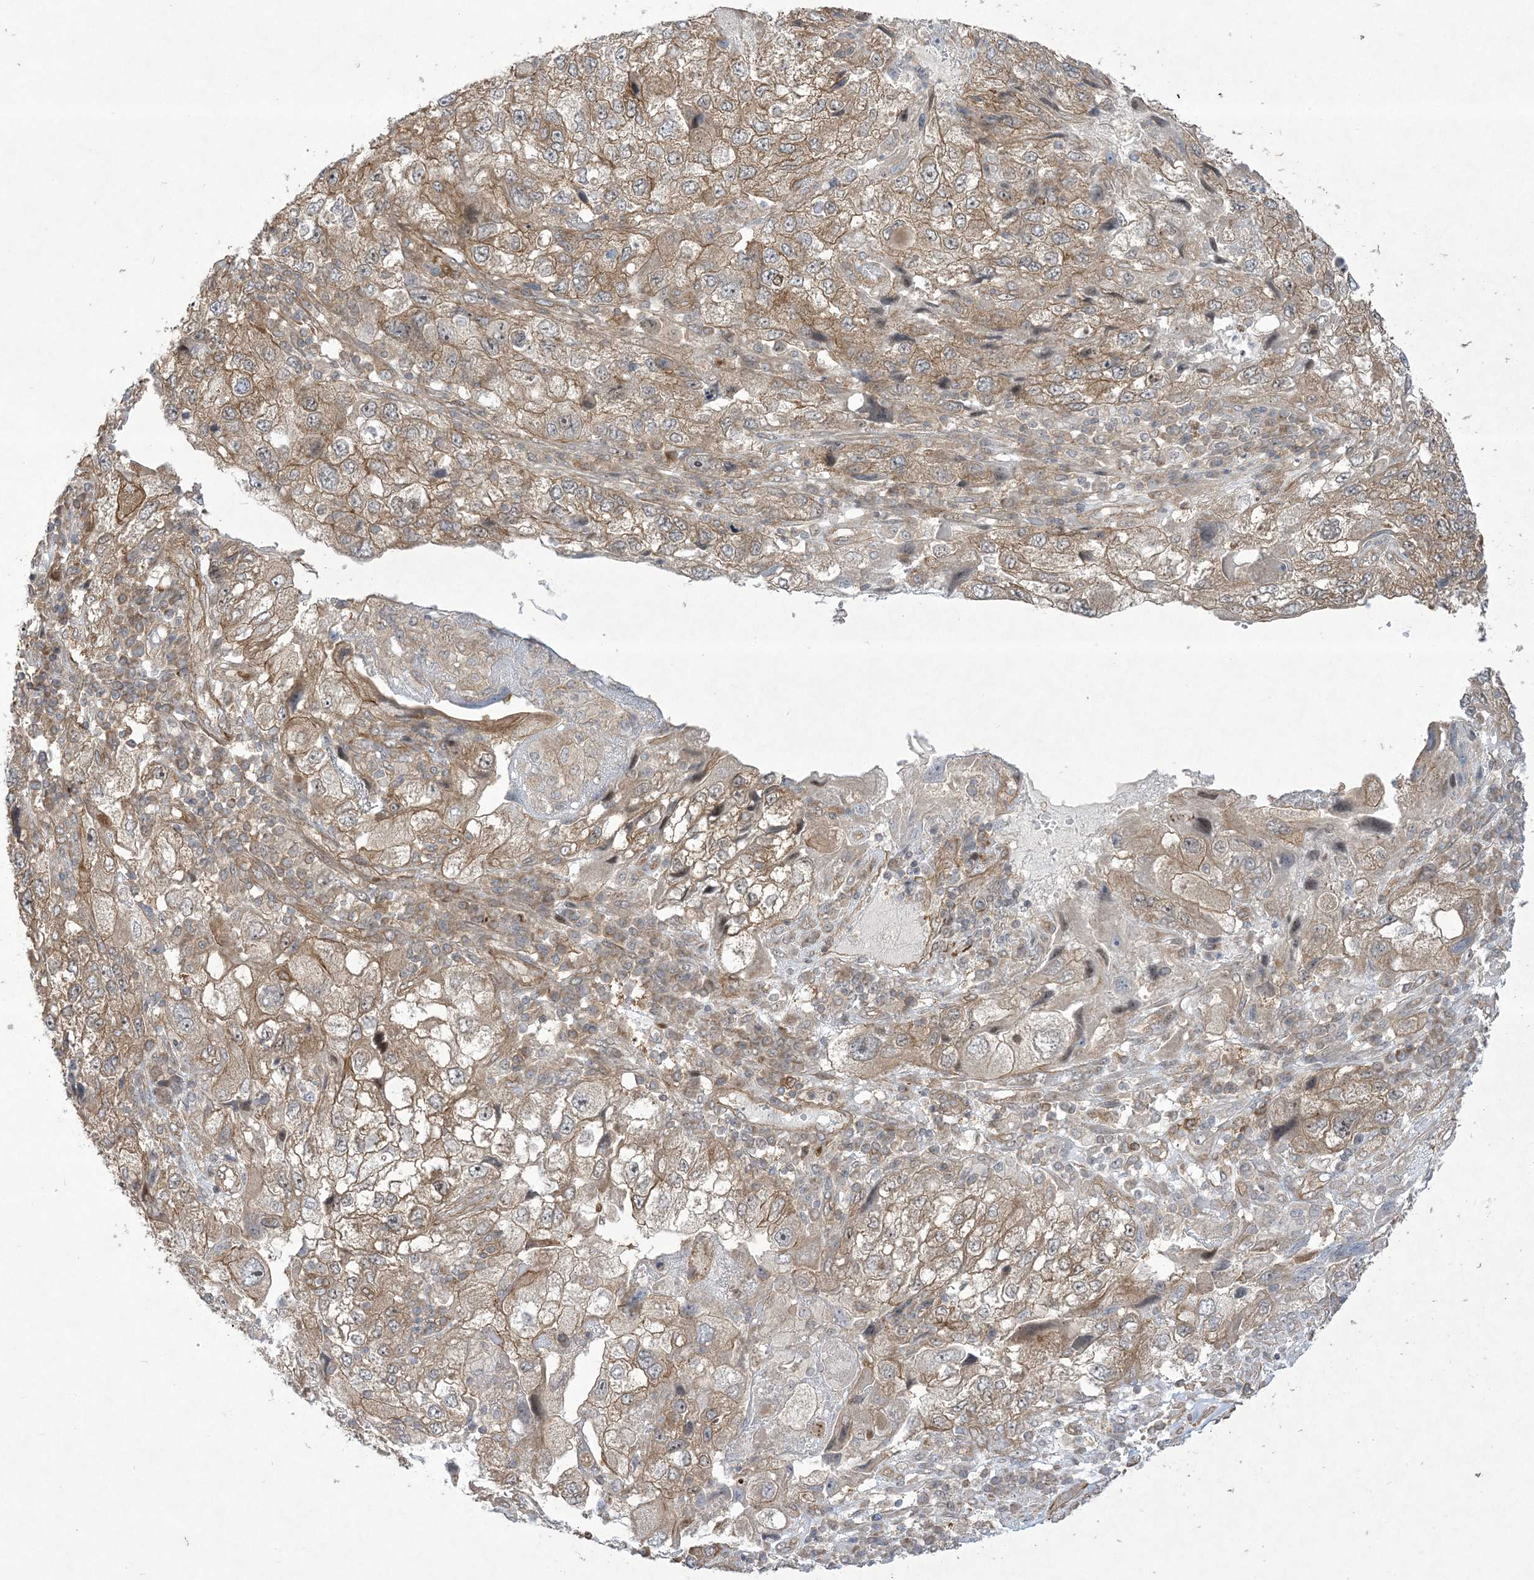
{"staining": {"intensity": "moderate", "quantity": ">75%", "location": "cytoplasmic/membranous"}, "tissue": "endometrial cancer", "cell_type": "Tumor cells", "image_type": "cancer", "snomed": [{"axis": "morphology", "description": "Adenocarcinoma, NOS"}, {"axis": "topography", "description": "Endometrium"}], "caption": "Human endometrial cancer (adenocarcinoma) stained with a protein marker displays moderate staining in tumor cells.", "gene": "SOGA3", "patient": {"sex": "female", "age": 49}}